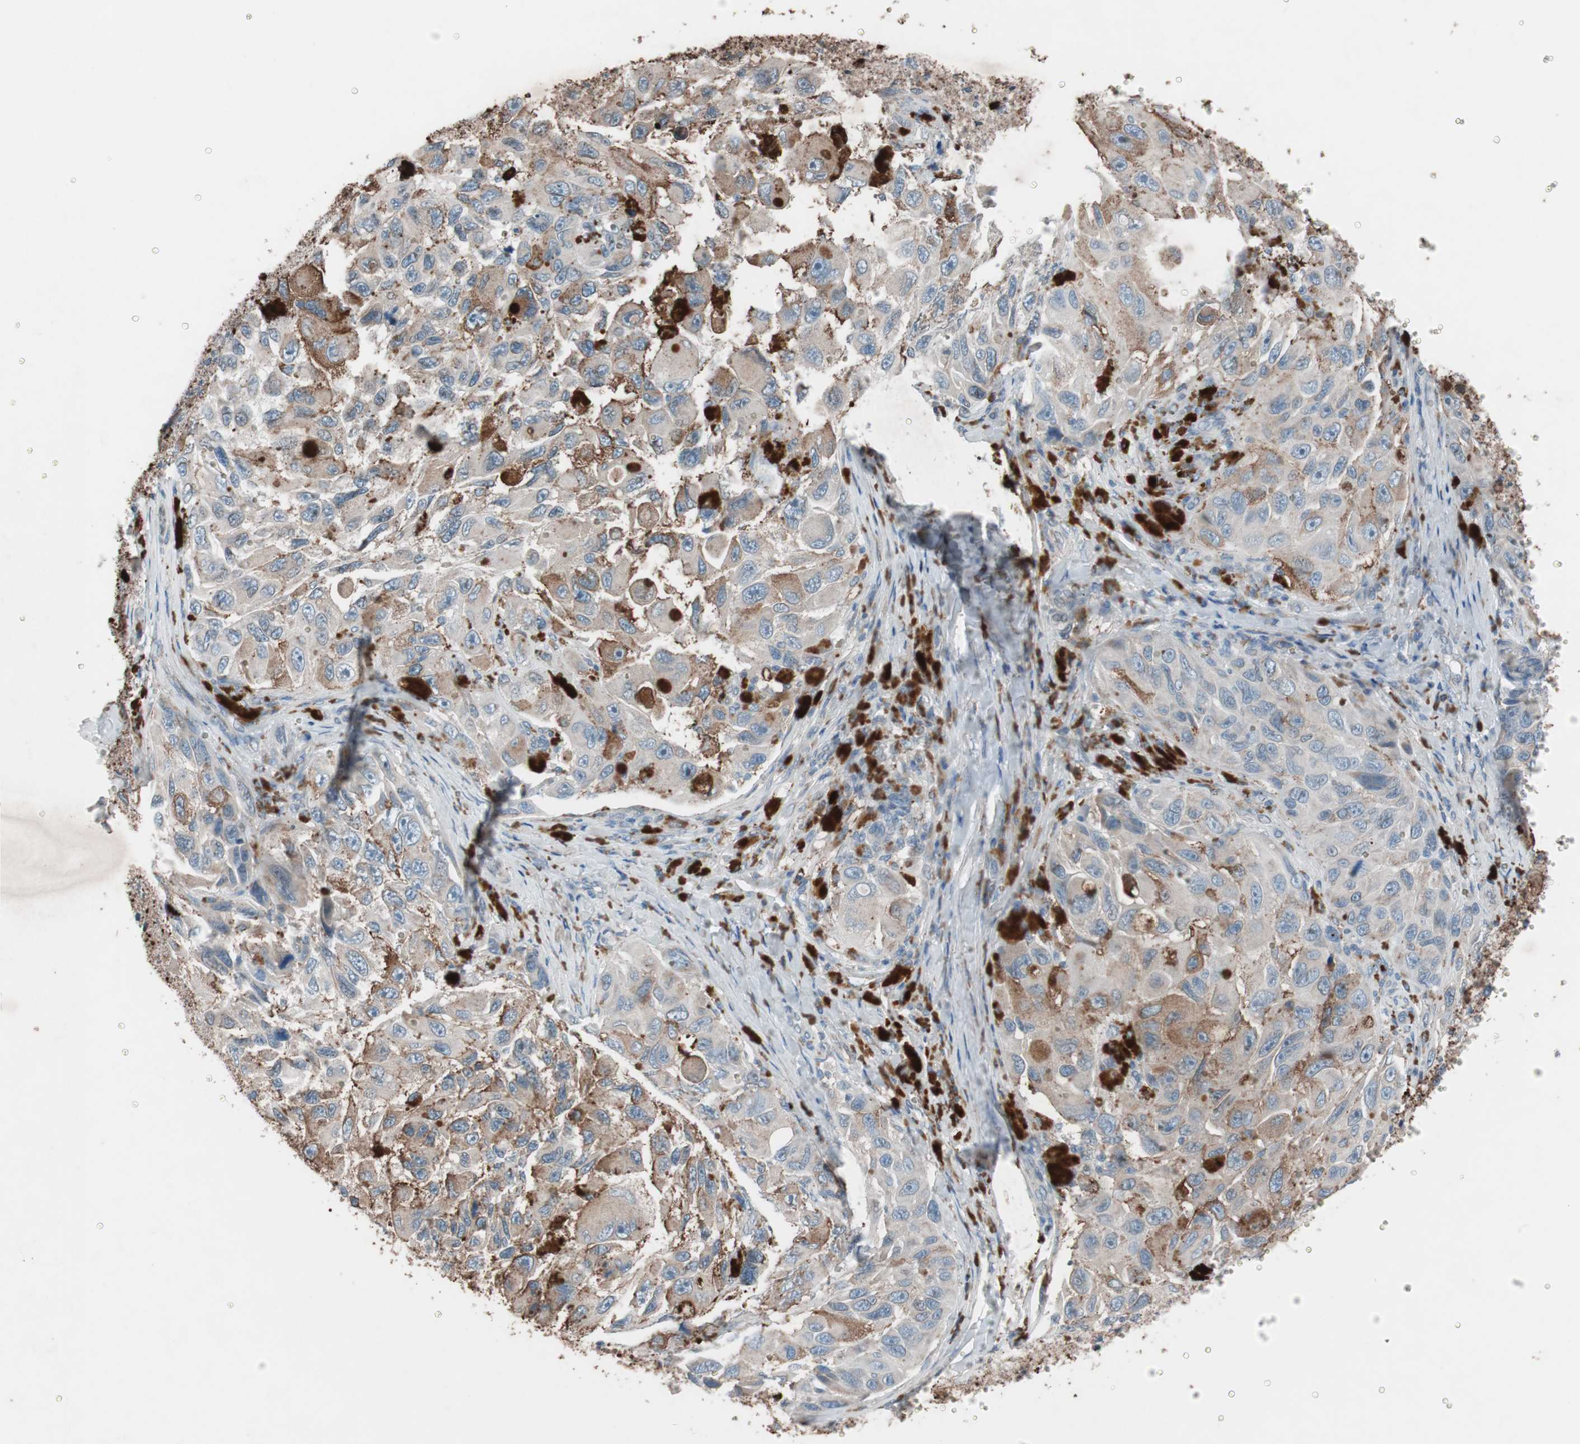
{"staining": {"intensity": "moderate", "quantity": "25%-75%", "location": "cytoplasmic/membranous"}, "tissue": "melanoma", "cell_type": "Tumor cells", "image_type": "cancer", "snomed": [{"axis": "morphology", "description": "Malignant melanoma, NOS"}, {"axis": "topography", "description": "Skin"}], "caption": "IHC (DAB) staining of human melanoma reveals moderate cytoplasmic/membranous protein staining in approximately 25%-75% of tumor cells.", "gene": "GRB7", "patient": {"sex": "female", "age": 73}}